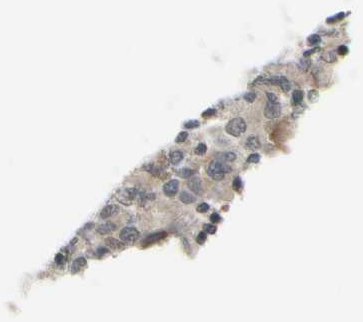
{"staining": {"intensity": "moderate", "quantity": ">75%", "location": "cytoplasmic/membranous"}, "tissue": "urothelial cancer", "cell_type": "Tumor cells", "image_type": "cancer", "snomed": [{"axis": "morphology", "description": "Urothelial carcinoma, High grade"}, {"axis": "topography", "description": "Urinary bladder"}], "caption": "Protein expression analysis of urothelial cancer reveals moderate cytoplasmic/membranous staining in about >75% of tumor cells. The staining was performed using DAB to visualize the protein expression in brown, while the nuclei were stained in blue with hematoxylin (Magnification: 20x).", "gene": "COMMD9", "patient": {"sex": "male", "age": 61}}